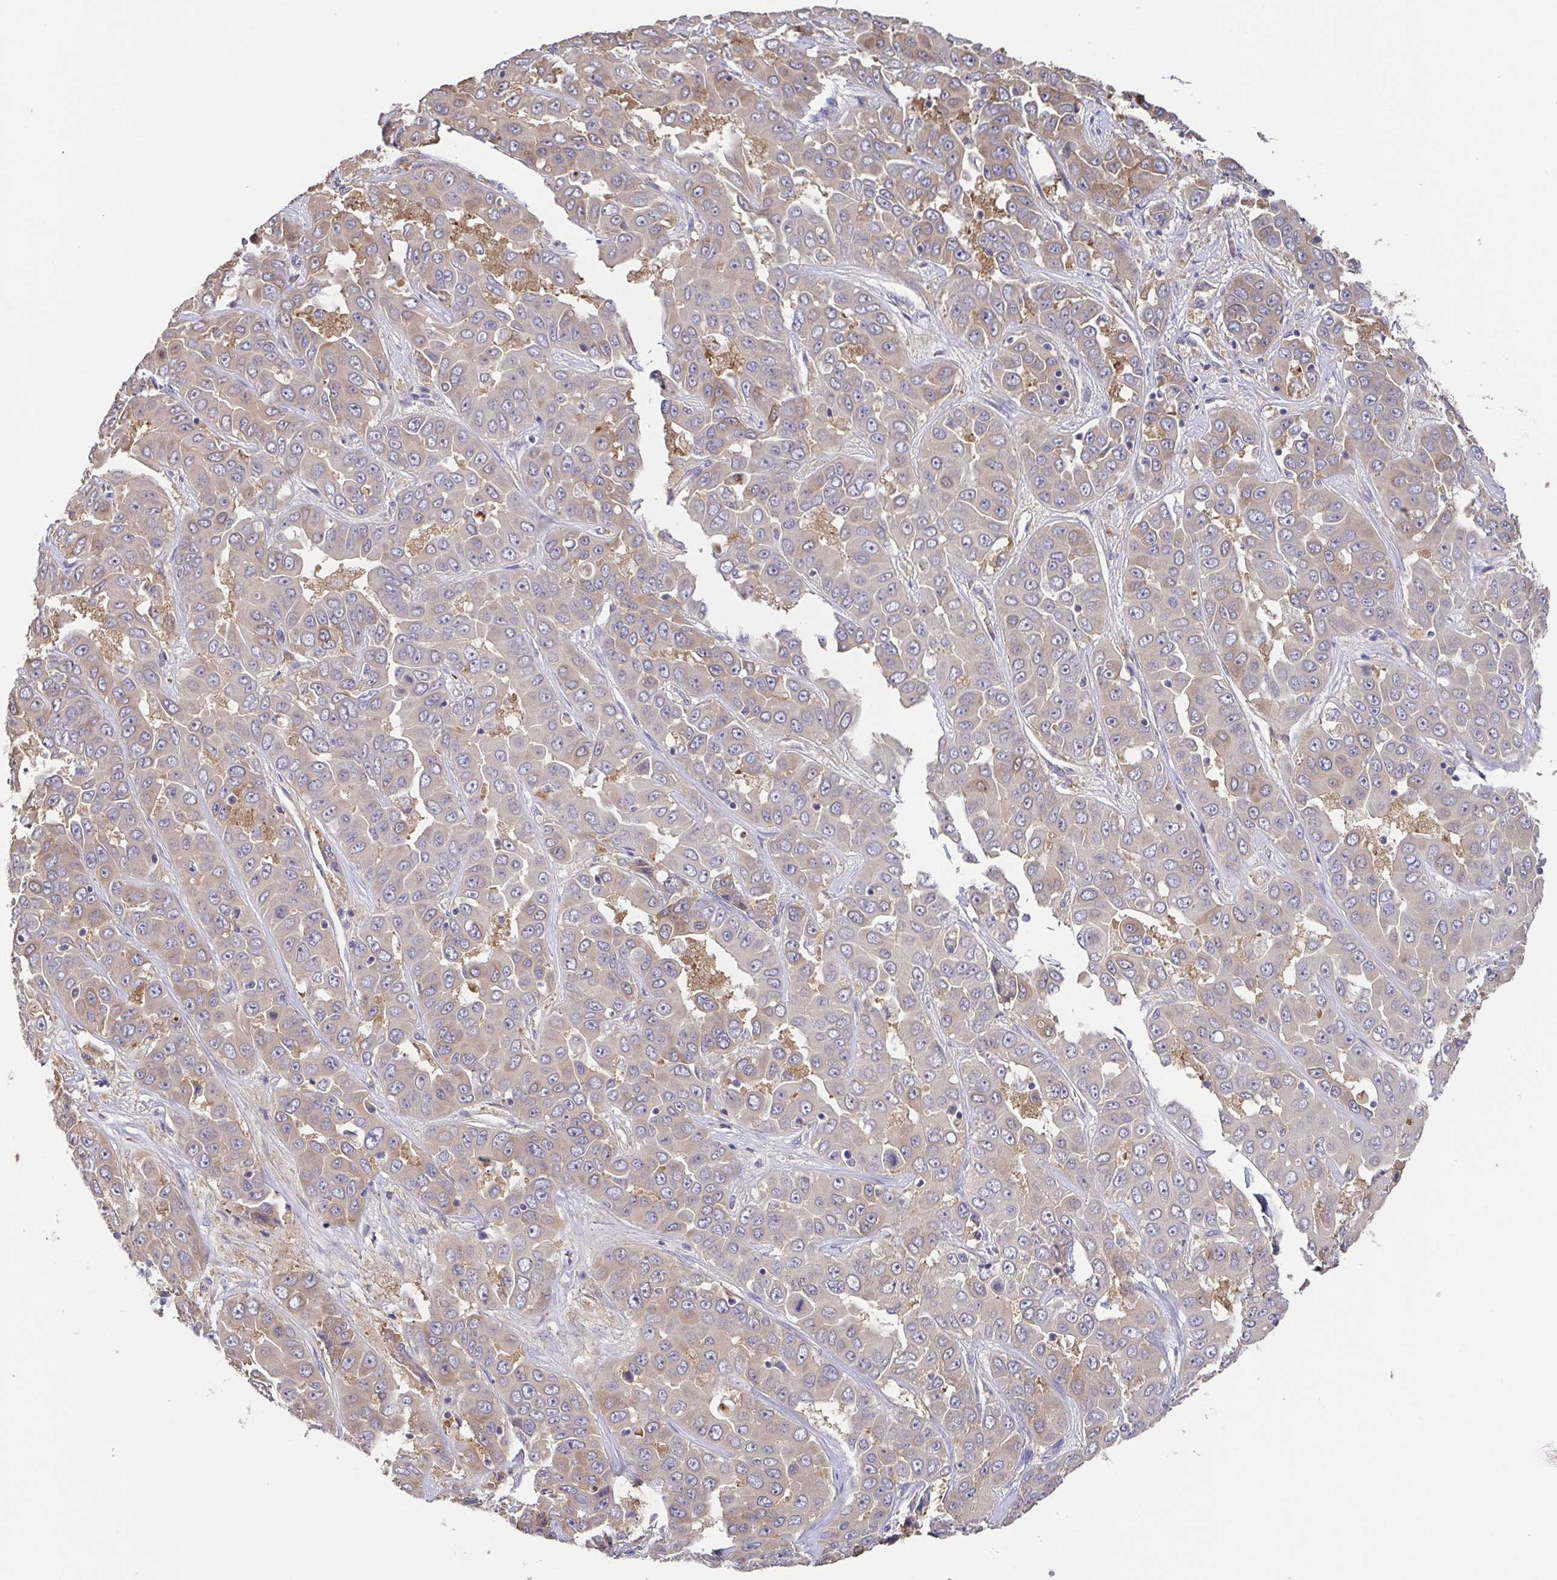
{"staining": {"intensity": "weak", "quantity": "<25%", "location": "cytoplasmic/membranous"}, "tissue": "liver cancer", "cell_type": "Tumor cells", "image_type": "cancer", "snomed": [{"axis": "morphology", "description": "Cholangiocarcinoma"}, {"axis": "topography", "description": "Liver"}], "caption": "Immunohistochemistry micrograph of liver cholangiocarcinoma stained for a protein (brown), which demonstrates no positivity in tumor cells.", "gene": "EIF3D", "patient": {"sex": "female", "age": 52}}